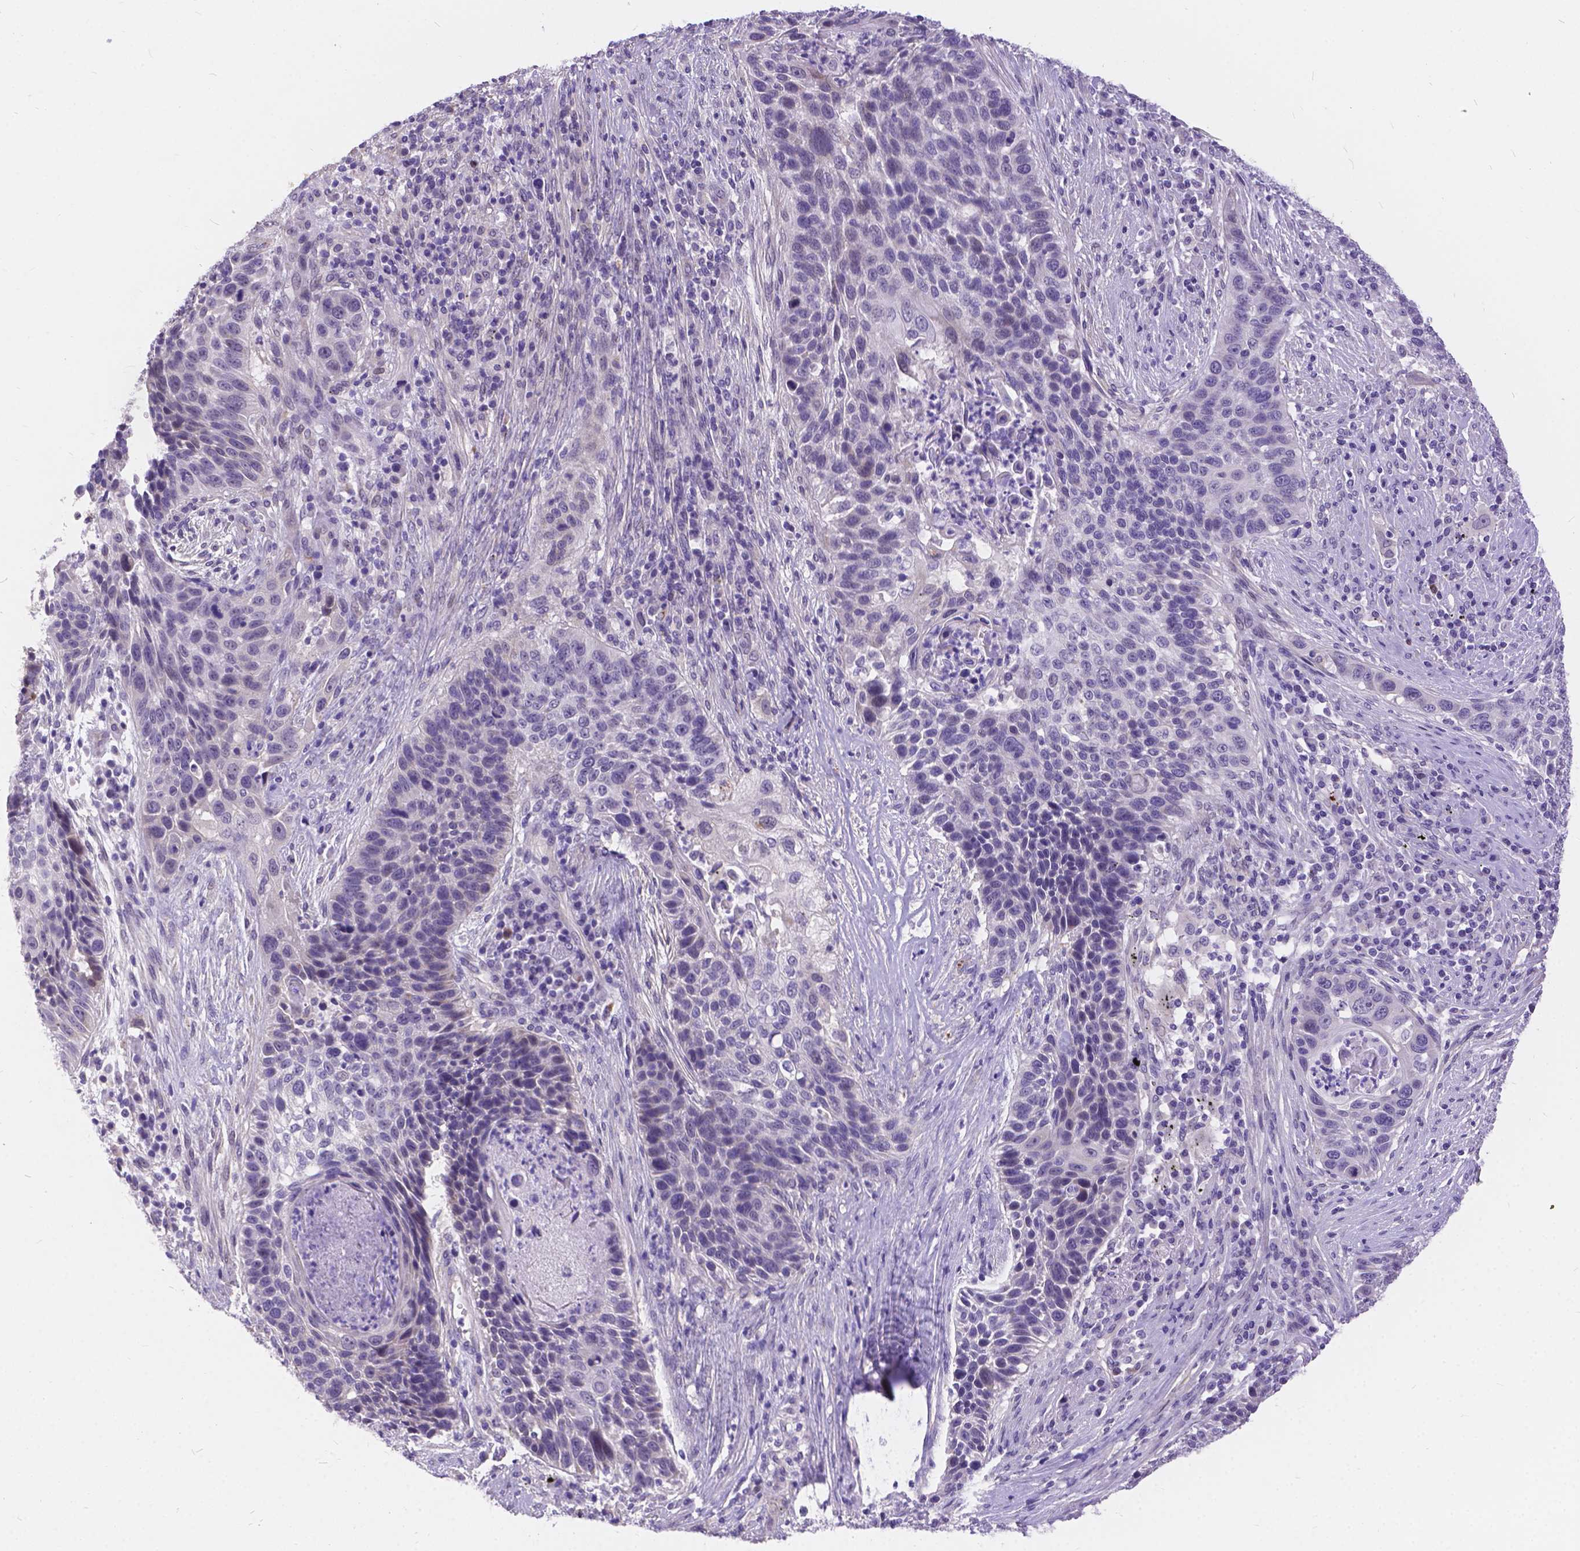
{"staining": {"intensity": "negative", "quantity": "none", "location": "none"}, "tissue": "lung cancer", "cell_type": "Tumor cells", "image_type": "cancer", "snomed": [{"axis": "morphology", "description": "Squamous cell carcinoma, NOS"}, {"axis": "morphology", "description": "Squamous cell carcinoma, metastatic, NOS"}, {"axis": "topography", "description": "Lung"}, {"axis": "topography", "description": "Pleura, NOS"}], "caption": "DAB (3,3'-diaminobenzidine) immunohistochemical staining of metastatic squamous cell carcinoma (lung) displays no significant staining in tumor cells.", "gene": "DLEC1", "patient": {"sex": "male", "age": 72}}